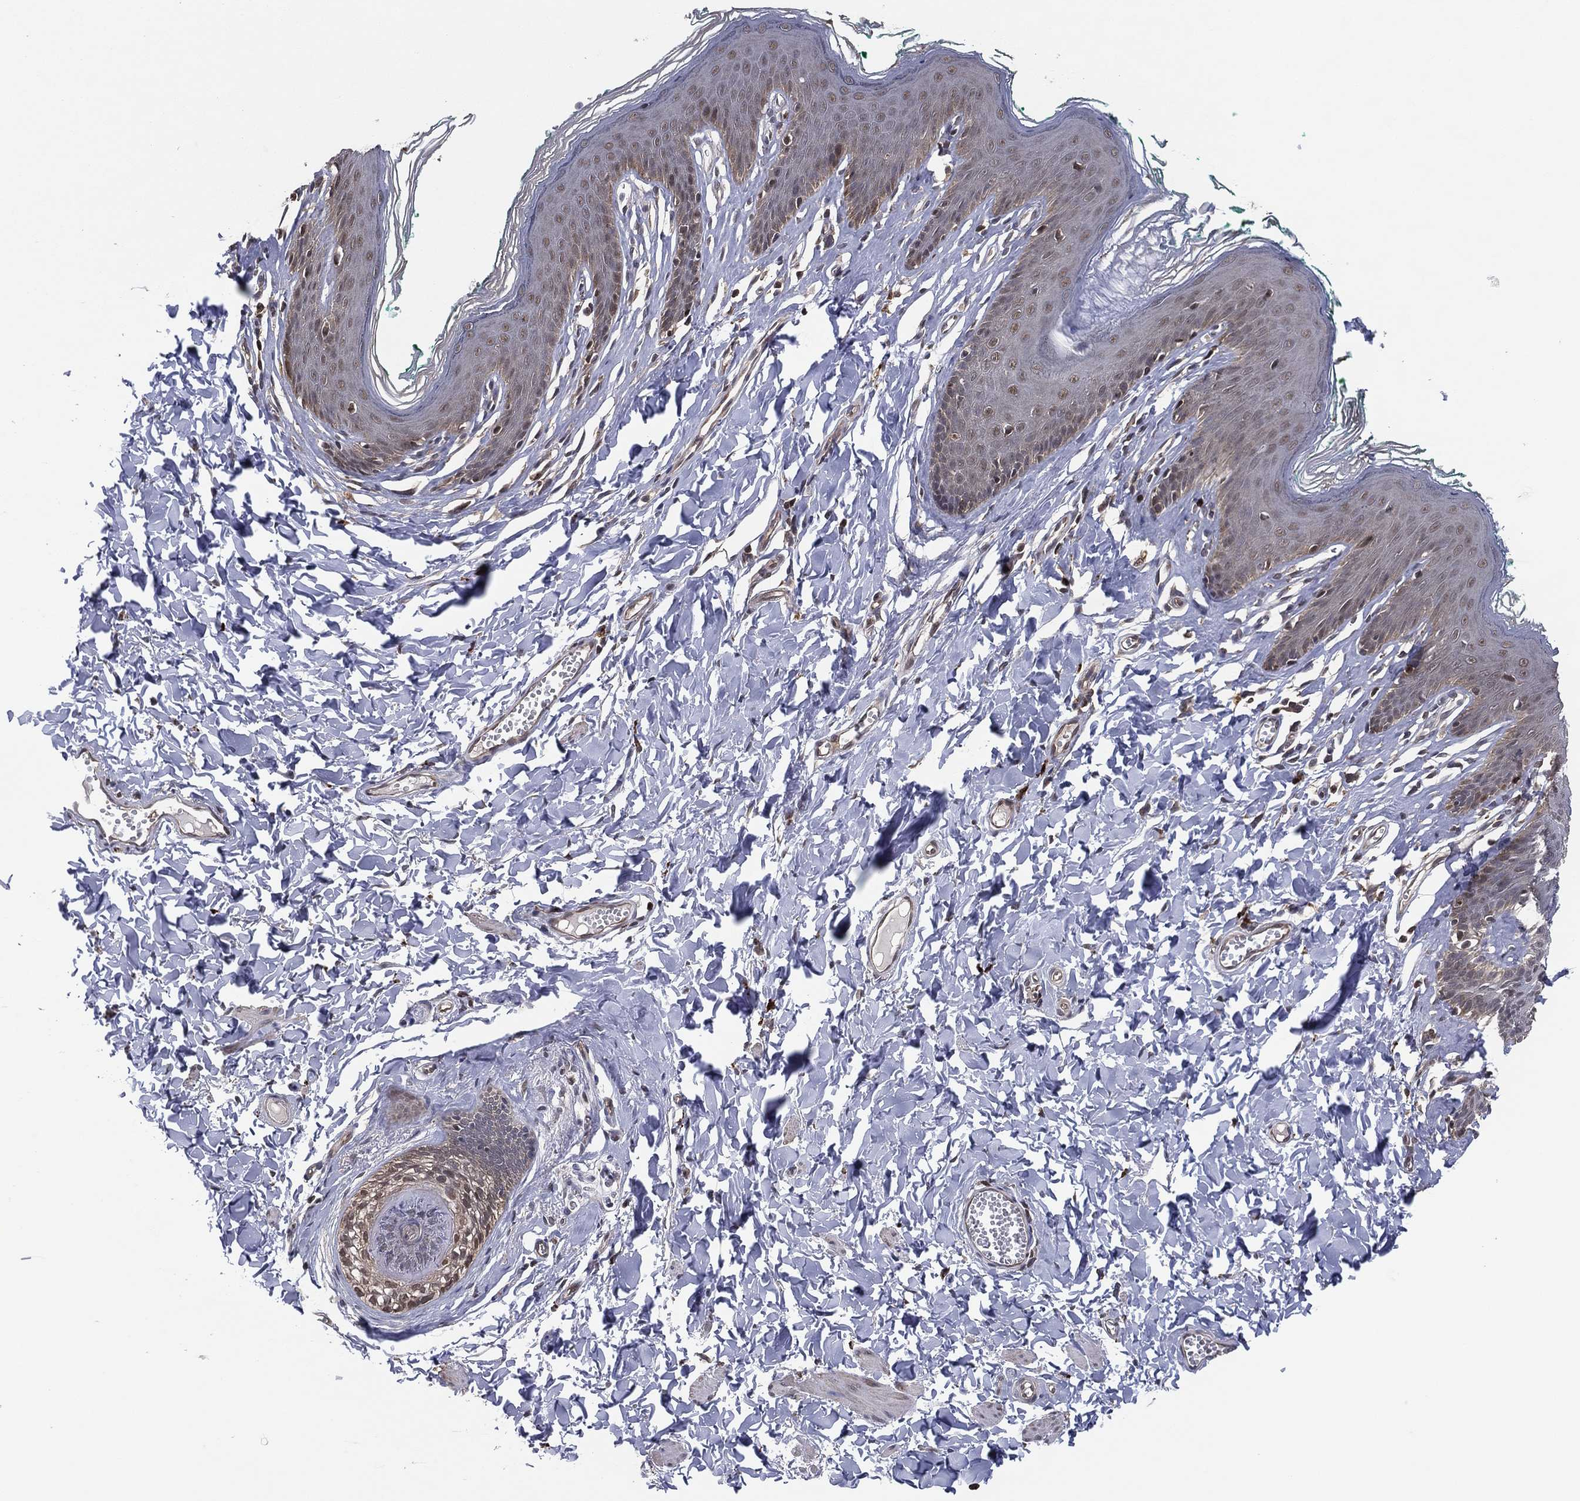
{"staining": {"intensity": "moderate", "quantity": "<25%", "location": "nuclear"}, "tissue": "skin", "cell_type": "Epidermal cells", "image_type": "normal", "snomed": [{"axis": "morphology", "description": "Normal tissue, NOS"}, {"axis": "topography", "description": "Vulva"}], "caption": "Moderate nuclear positivity for a protein is present in approximately <25% of epidermal cells of normal skin using IHC.", "gene": "ICOSLG", "patient": {"sex": "female", "age": 66}}